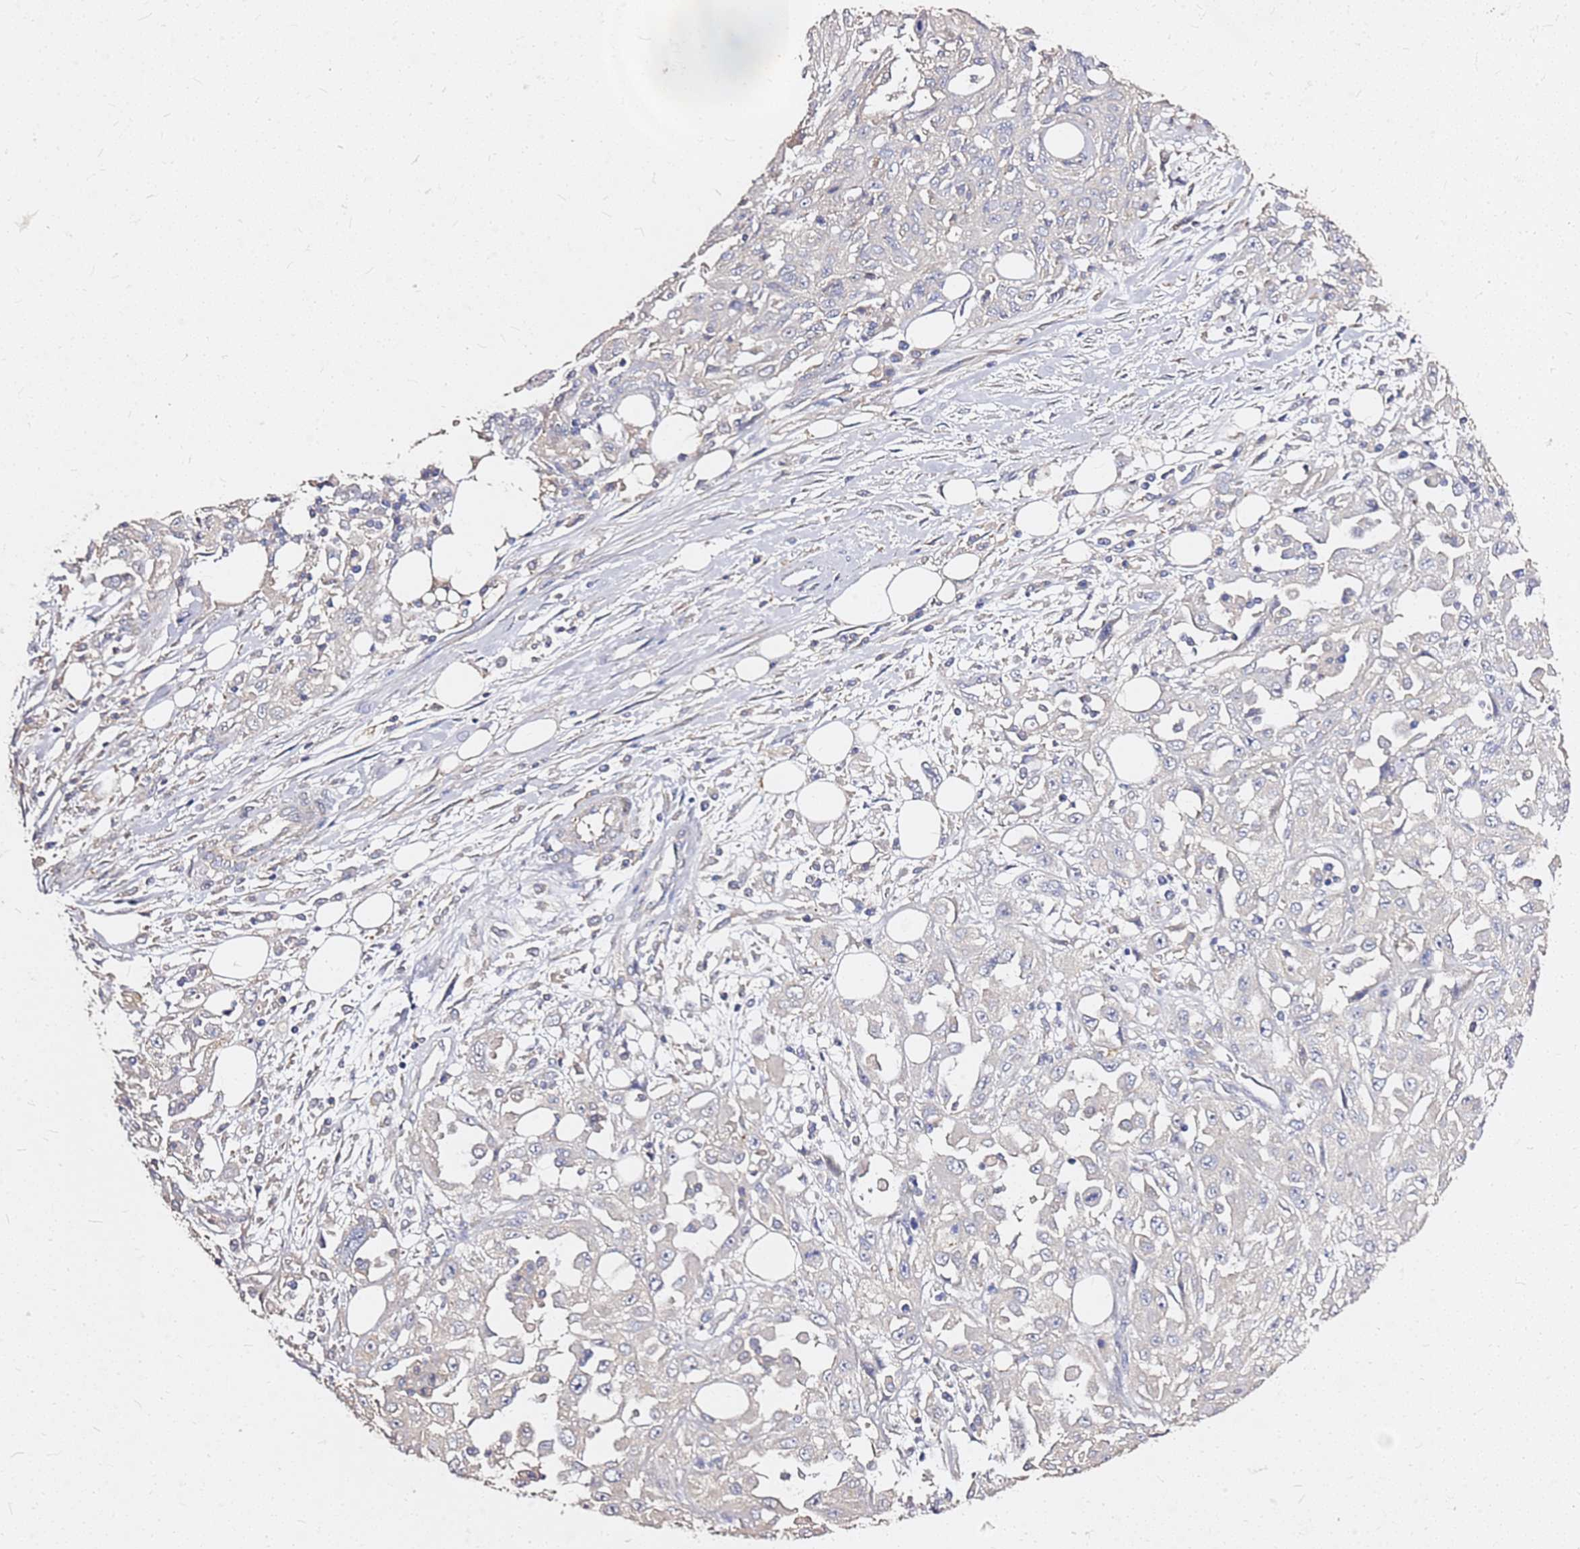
{"staining": {"intensity": "negative", "quantity": "none", "location": "none"}, "tissue": "skin cancer", "cell_type": "Tumor cells", "image_type": "cancer", "snomed": [{"axis": "morphology", "description": "Squamous cell carcinoma, NOS"}, {"axis": "morphology", "description": "Squamous cell carcinoma, metastatic, NOS"}, {"axis": "topography", "description": "Skin"}, {"axis": "topography", "description": "Lymph node"}], "caption": "Immunohistochemistry image of neoplastic tissue: skin cancer (squamous cell carcinoma) stained with DAB (3,3'-diaminobenzidine) exhibits no significant protein expression in tumor cells.", "gene": "EXD3", "patient": {"sex": "male", "age": 75}}